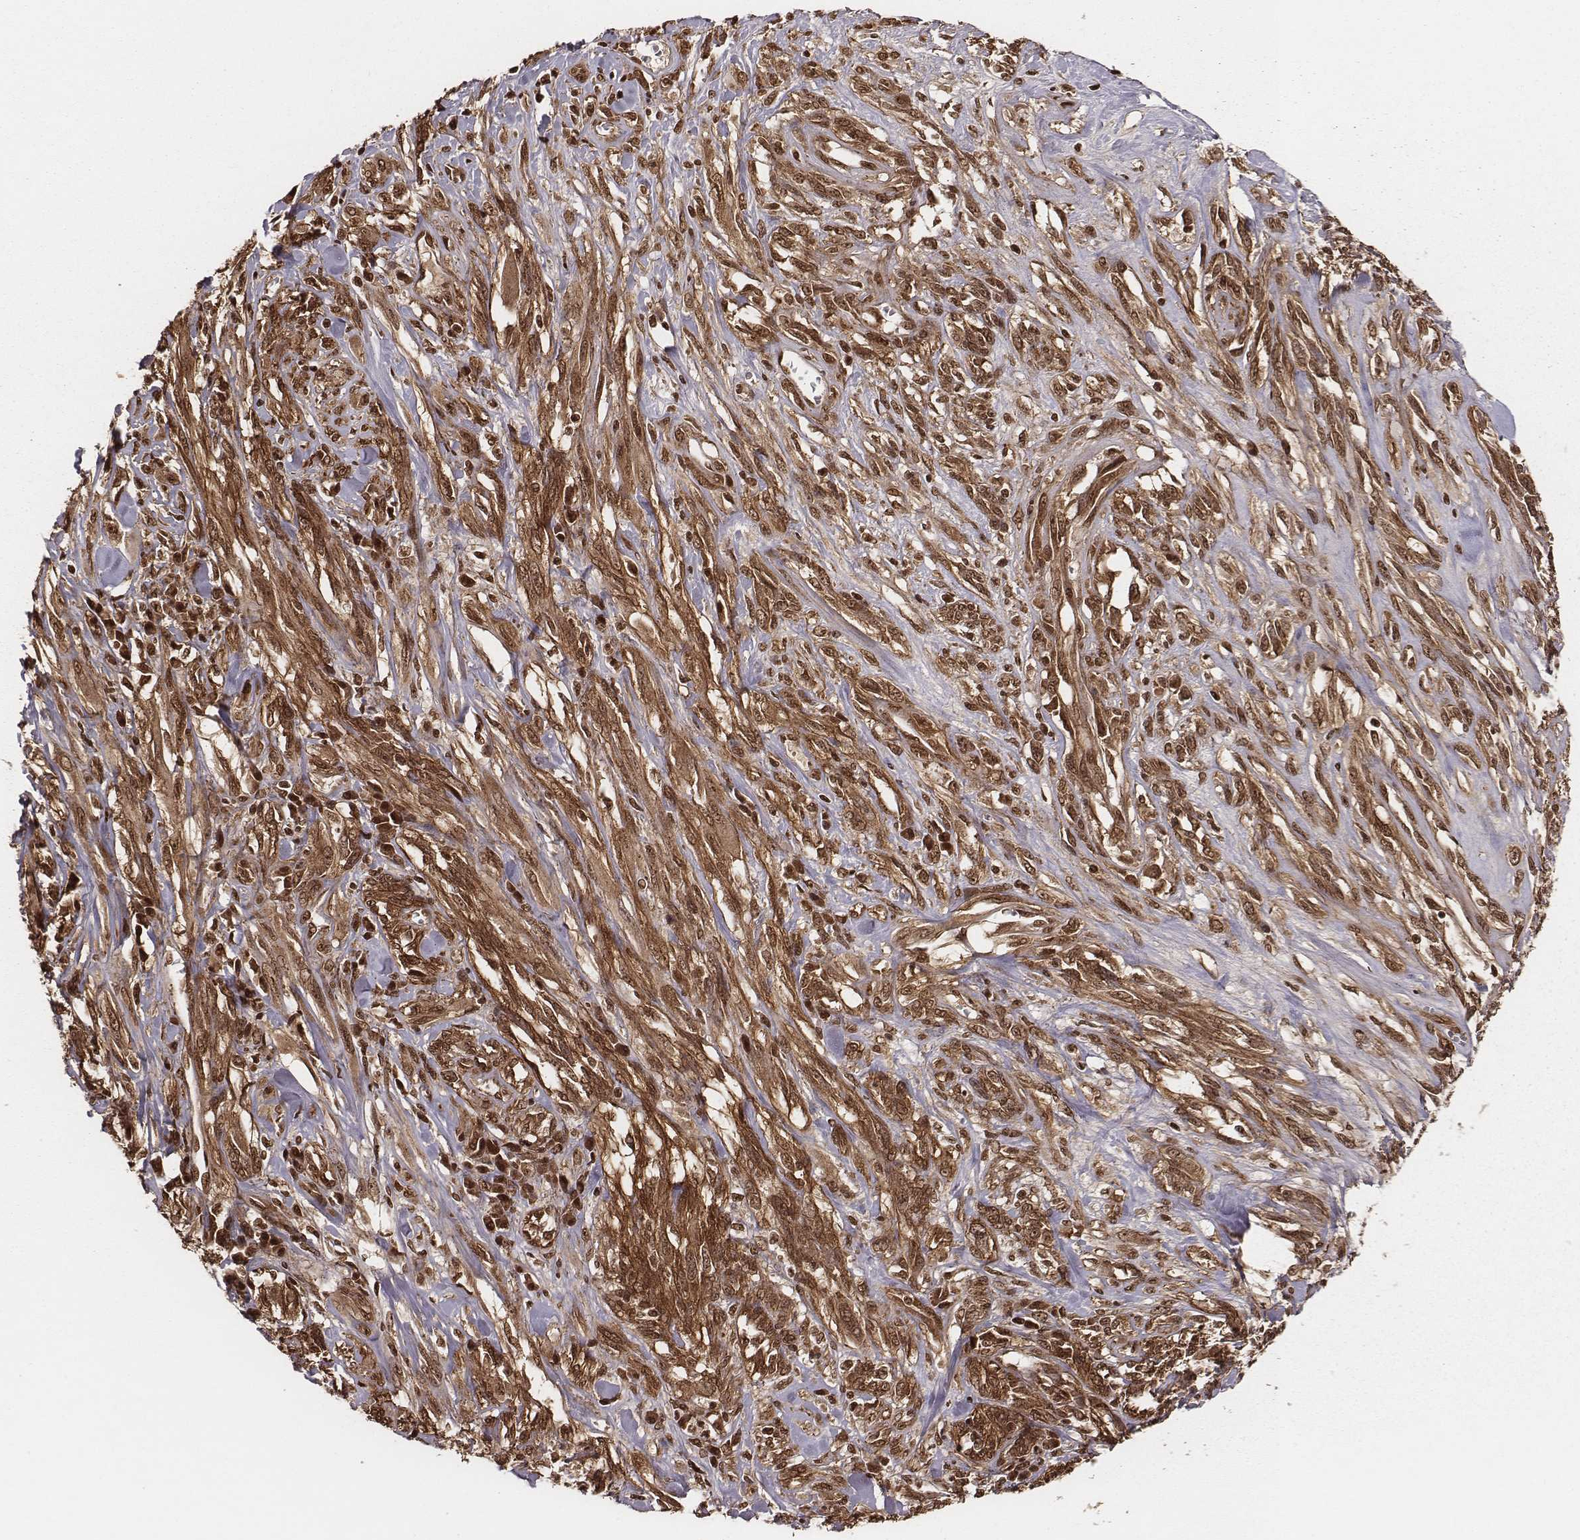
{"staining": {"intensity": "moderate", "quantity": ">75%", "location": "cytoplasmic/membranous,nuclear"}, "tissue": "melanoma", "cell_type": "Tumor cells", "image_type": "cancer", "snomed": [{"axis": "morphology", "description": "Malignant melanoma, NOS"}, {"axis": "topography", "description": "Skin"}], "caption": "This histopathology image shows melanoma stained with immunohistochemistry to label a protein in brown. The cytoplasmic/membranous and nuclear of tumor cells show moderate positivity for the protein. Nuclei are counter-stained blue.", "gene": "NFX1", "patient": {"sex": "female", "age": 91}}